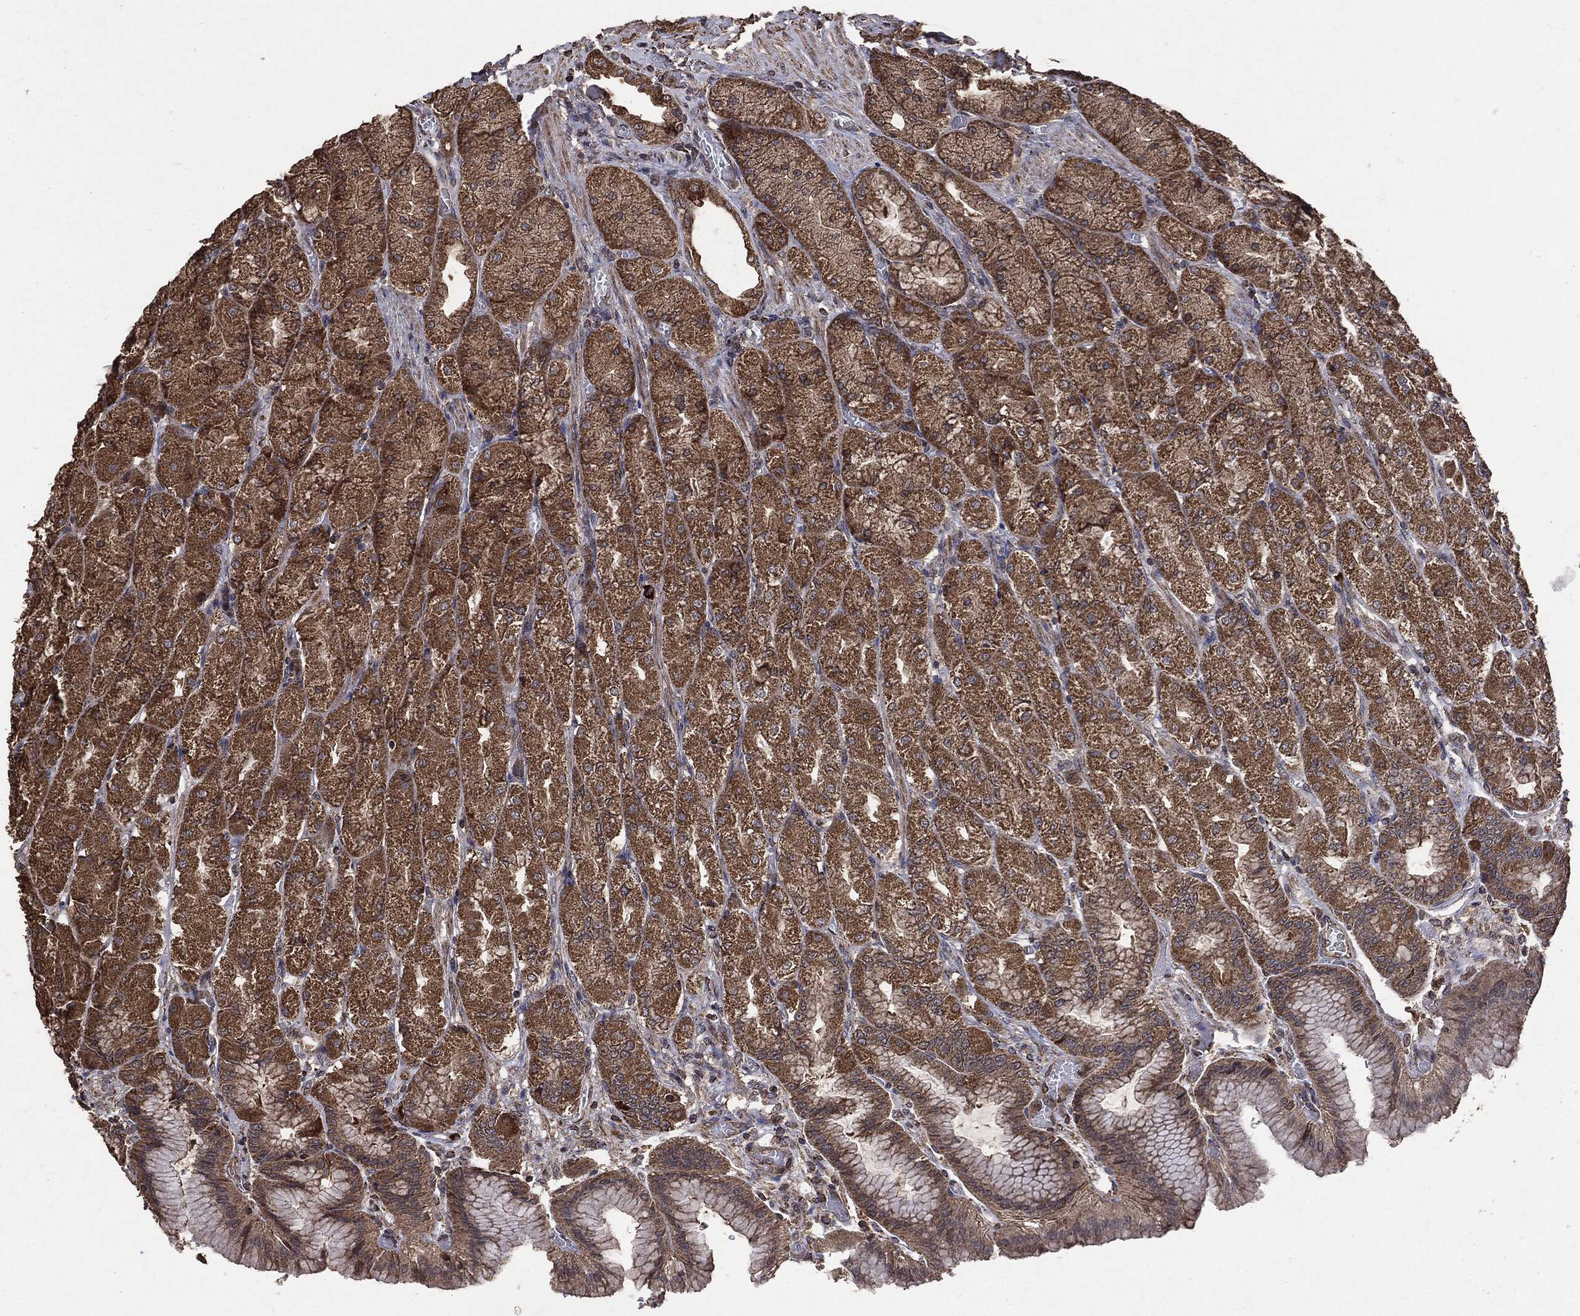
{"staining": {"intensity": "moderate", "quantity": ">75%", "location": "cytoplasmic/membranous"}, "tissue": "stomach", "cell_type": "Glandular cells", "image_type": "normal", "snomed": [{"axis": "morphology", "description": "Normal tissue, NOS"}, {"axis": "morphology", "description": "Adenocarcinoma, NOS"}, {"axis": "morphology", "description": "Adenocarcinoma, High grade"}, {"axis": "topography", "description": "Stomach, upper"}, {"axis": "topography", "description": "Stomach"}], "caption": "DAB immunohistochemical staining of benign human stomach reveals moderate cytoplasmic/membranous protein positivity in approximately >75% of glandular cells.", "gene": "MTOR", "patient": {"sex": "female", "age": 65}}